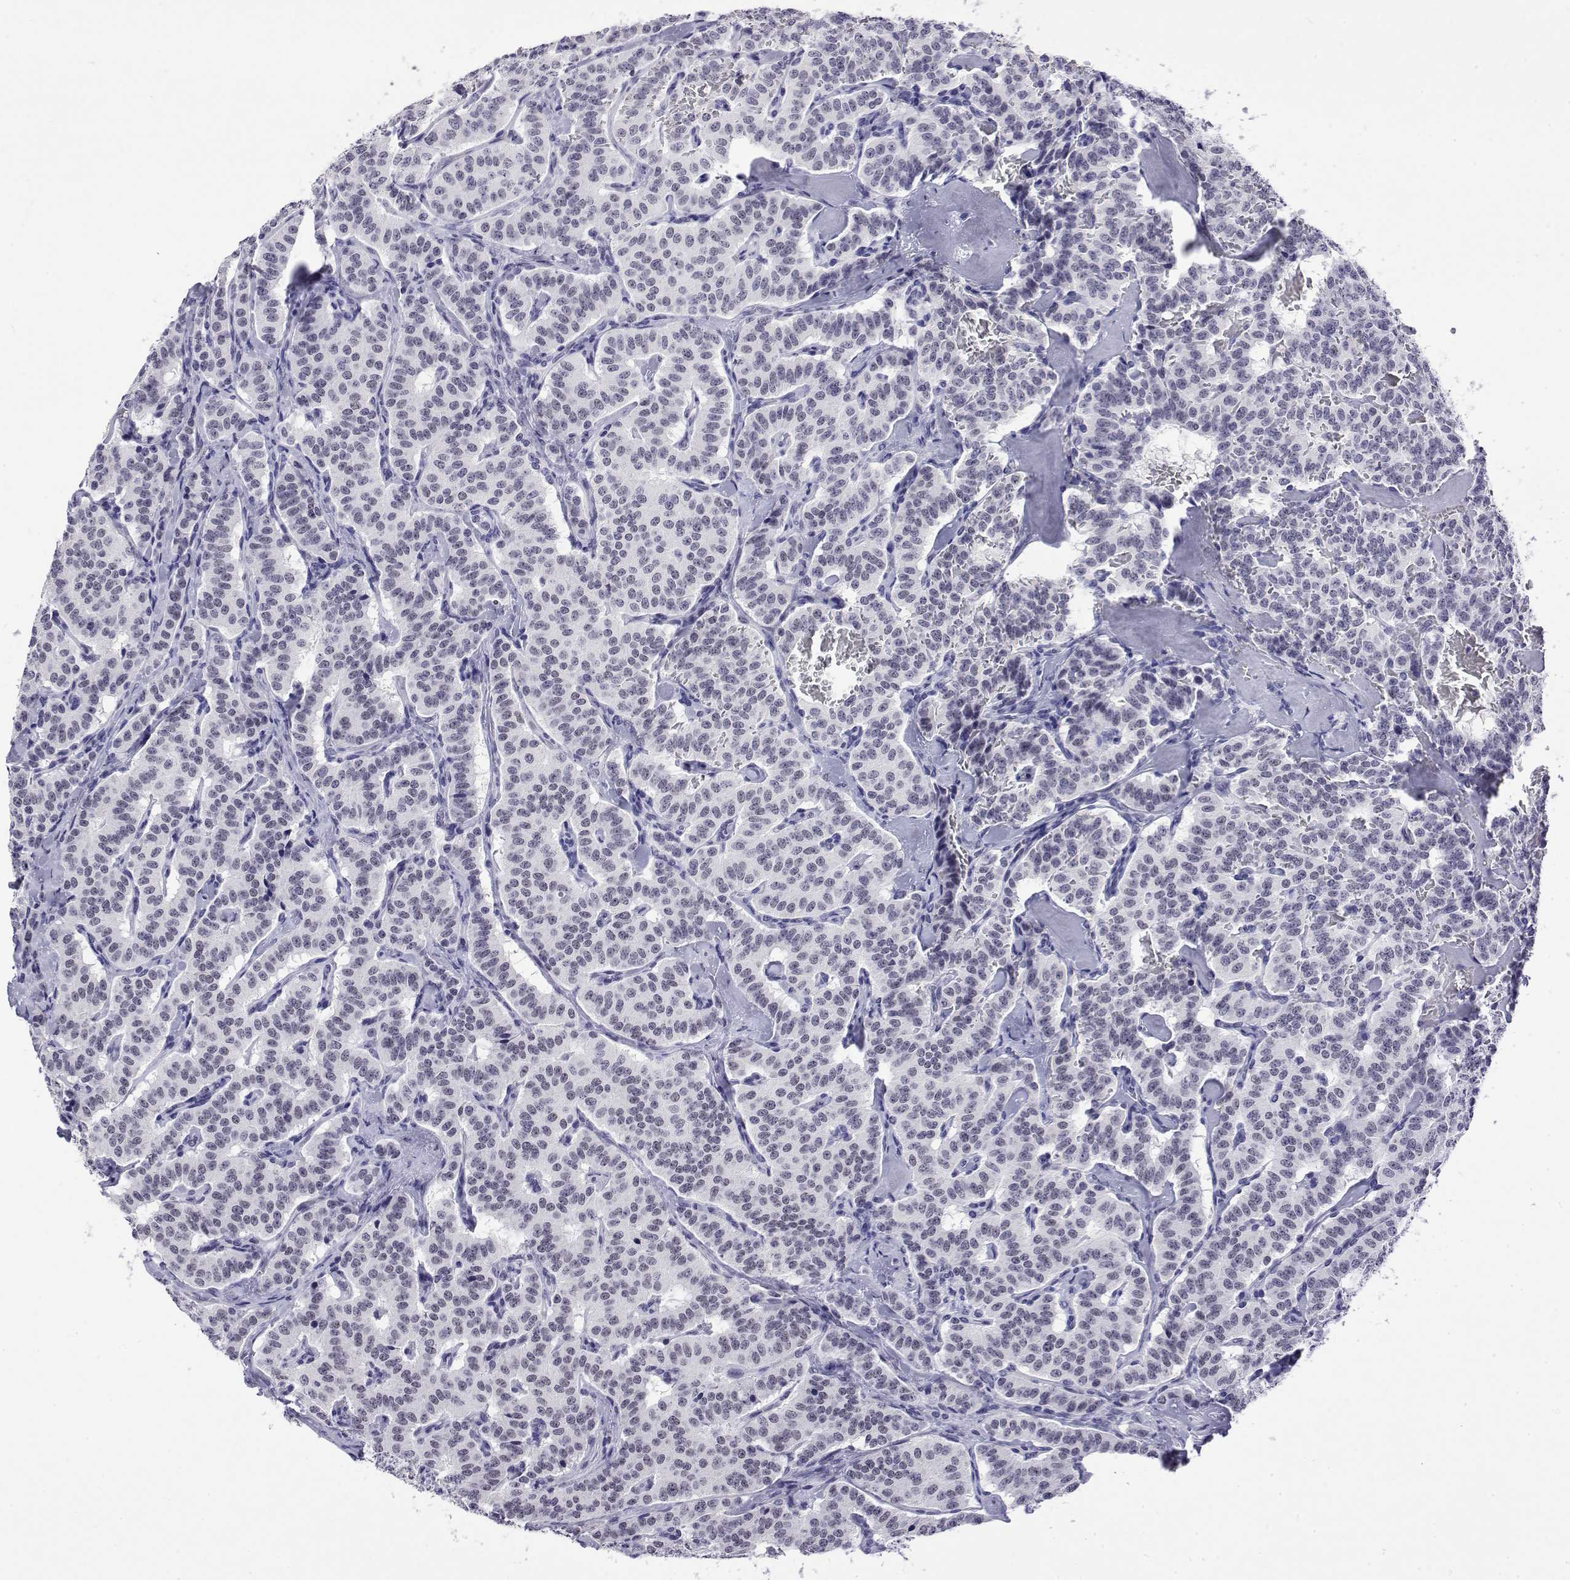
{"staining": {"intensity": "negative", "quantity": "none", "location": "none"}, "tissue": "carcinoid", "cell_type": "Tumor cells", "image_type": "cancer", "snomed": [{"axis": "morphology", "description": "Carcinoid, malignant, NOS"}, {"axis": "topography", "description": "Lung"}], "caption": "IHC micrograph of neoplastic tissue: carcinoid stained with DAB demonstrates no significant protein expression in tumor cells. Nuclei are stained in blue.", "gene": "POLDIP3", "patient": {"sex": "female", "age": 46}}